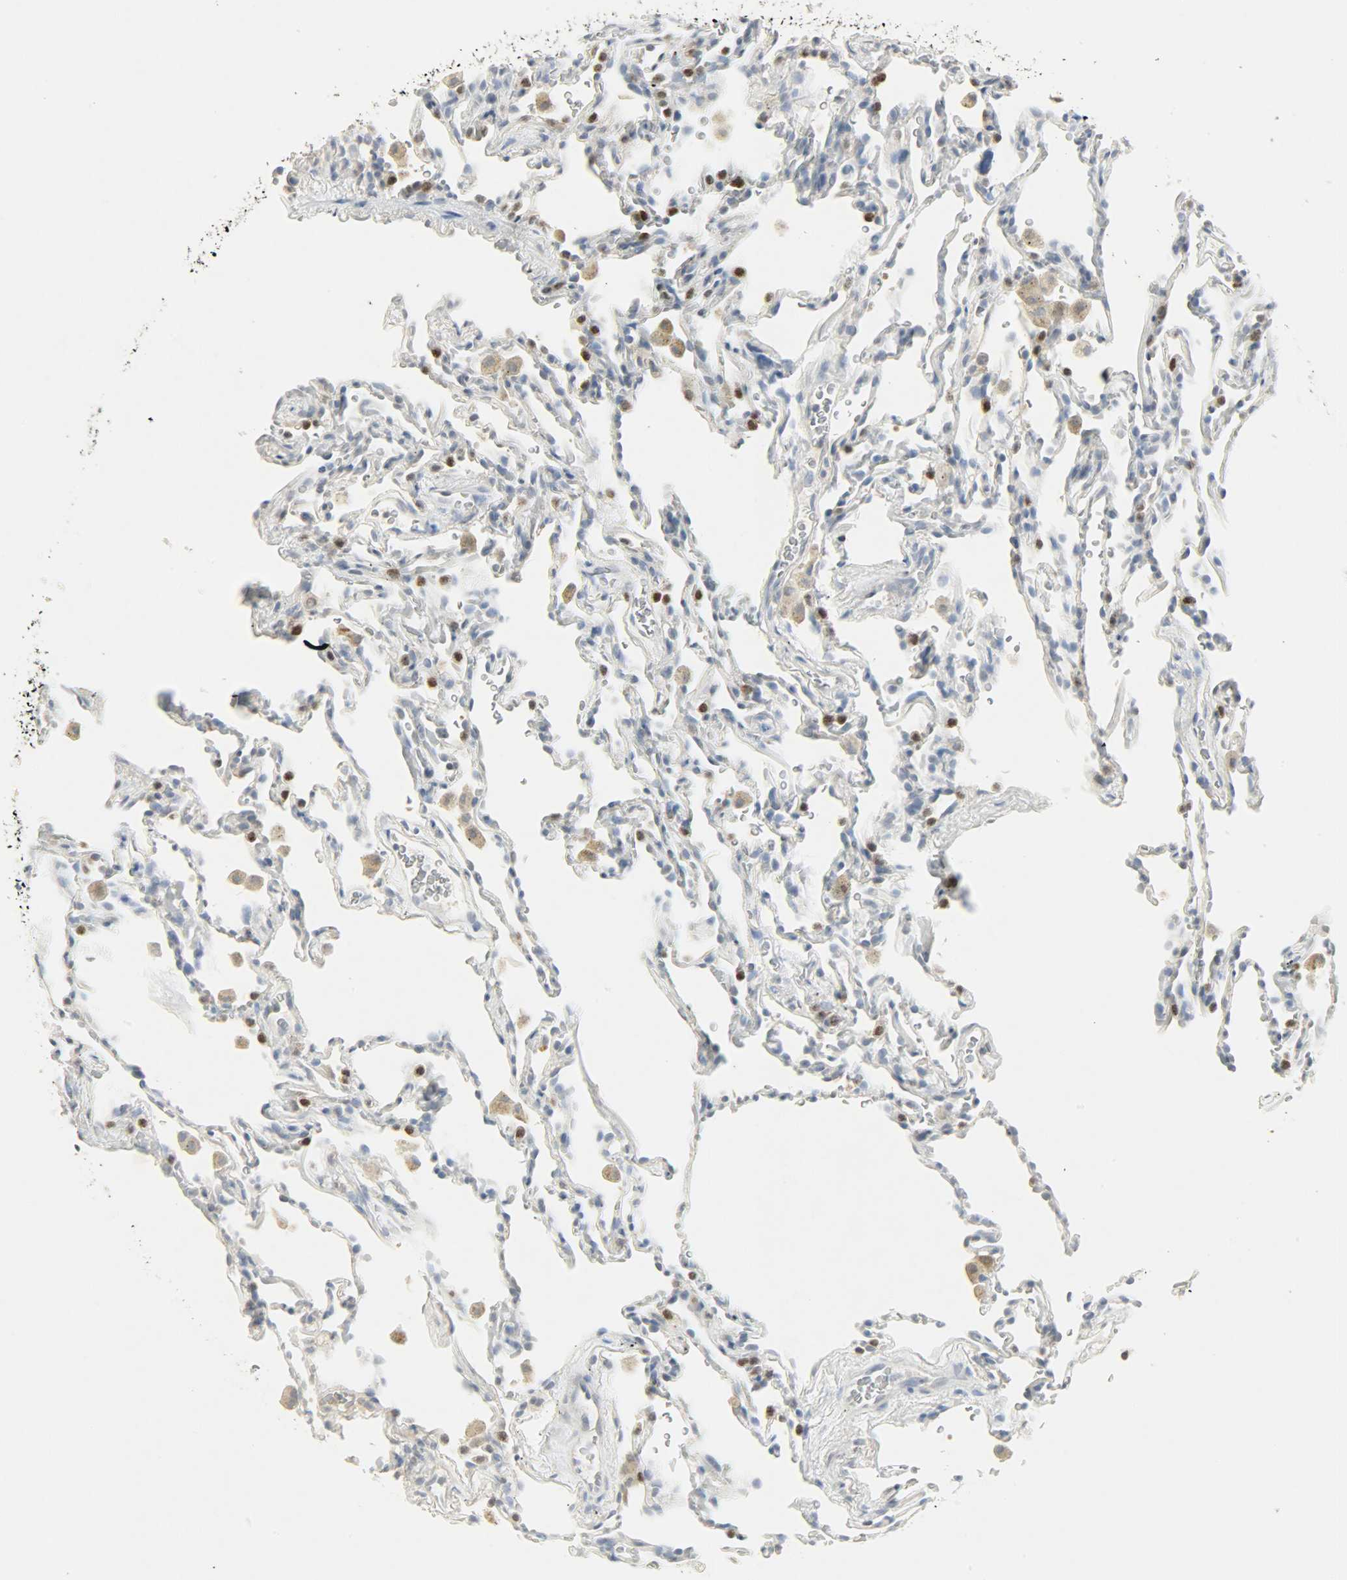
{"staining": {"intensity": "strong", "quantity": "<25%", "location": "nuclear"}, "tissue": "lung", "cell_type": "Alveolar cells", "image_type": "normal", "snomed": [{"axis": "morphology", "description": "Normal tissue, NOS"}, {"axis": "morphology", "description": "Soft tissue tumor metastatic"}, {"axis": "topography", "description": "Lung"}], "caption": "Approximately <25% of alveolar cells in unremarkable lung exhibit strong nuclear protein positivity as visualized by brown immunohistochemical staining.", "gene": "CAMK4", "patient": {"sex": "male", "age": 59}}